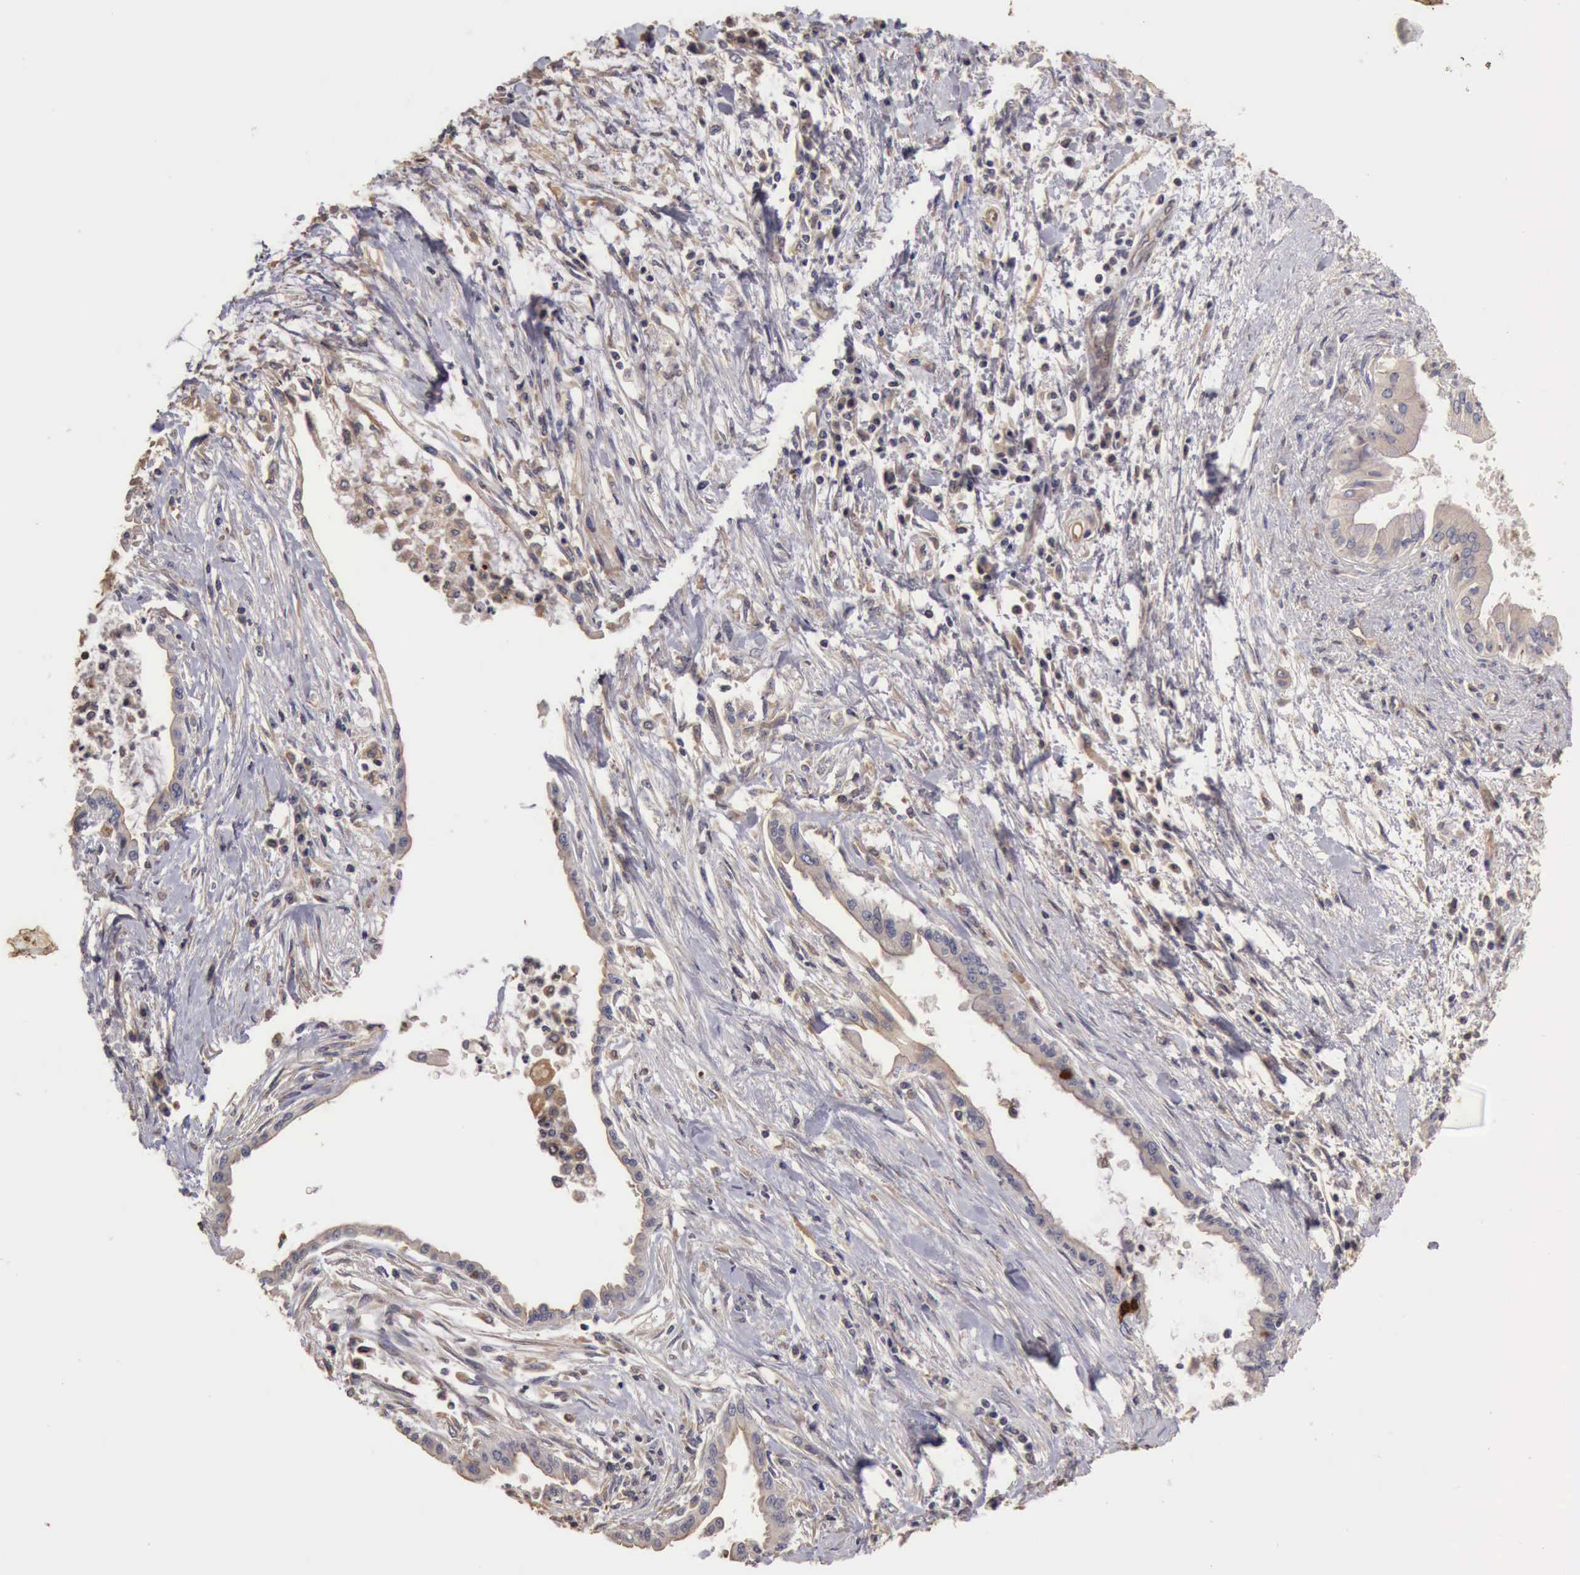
{"staining": {"intensity": "negative", "quantity": "none", "location": "none"}, "tissue": "pancreatic cancer", "cell_type": "Tumor cells", "image_type": "cancer", "snomed": [{"axis": "morphology", "description": "Adenocarcinoma, NOS"}, {"axis": "topography", "description": "Pancreas"}], "caption": "Immunohistochemistry micrograph of neoplastic tissue: human pancreatic cancer (adenocarcinoma) stained with DAB shows no significant protein expression in tumor cells.", "gene": "BMX", "patient": {"sex": "female", "age": 64}}